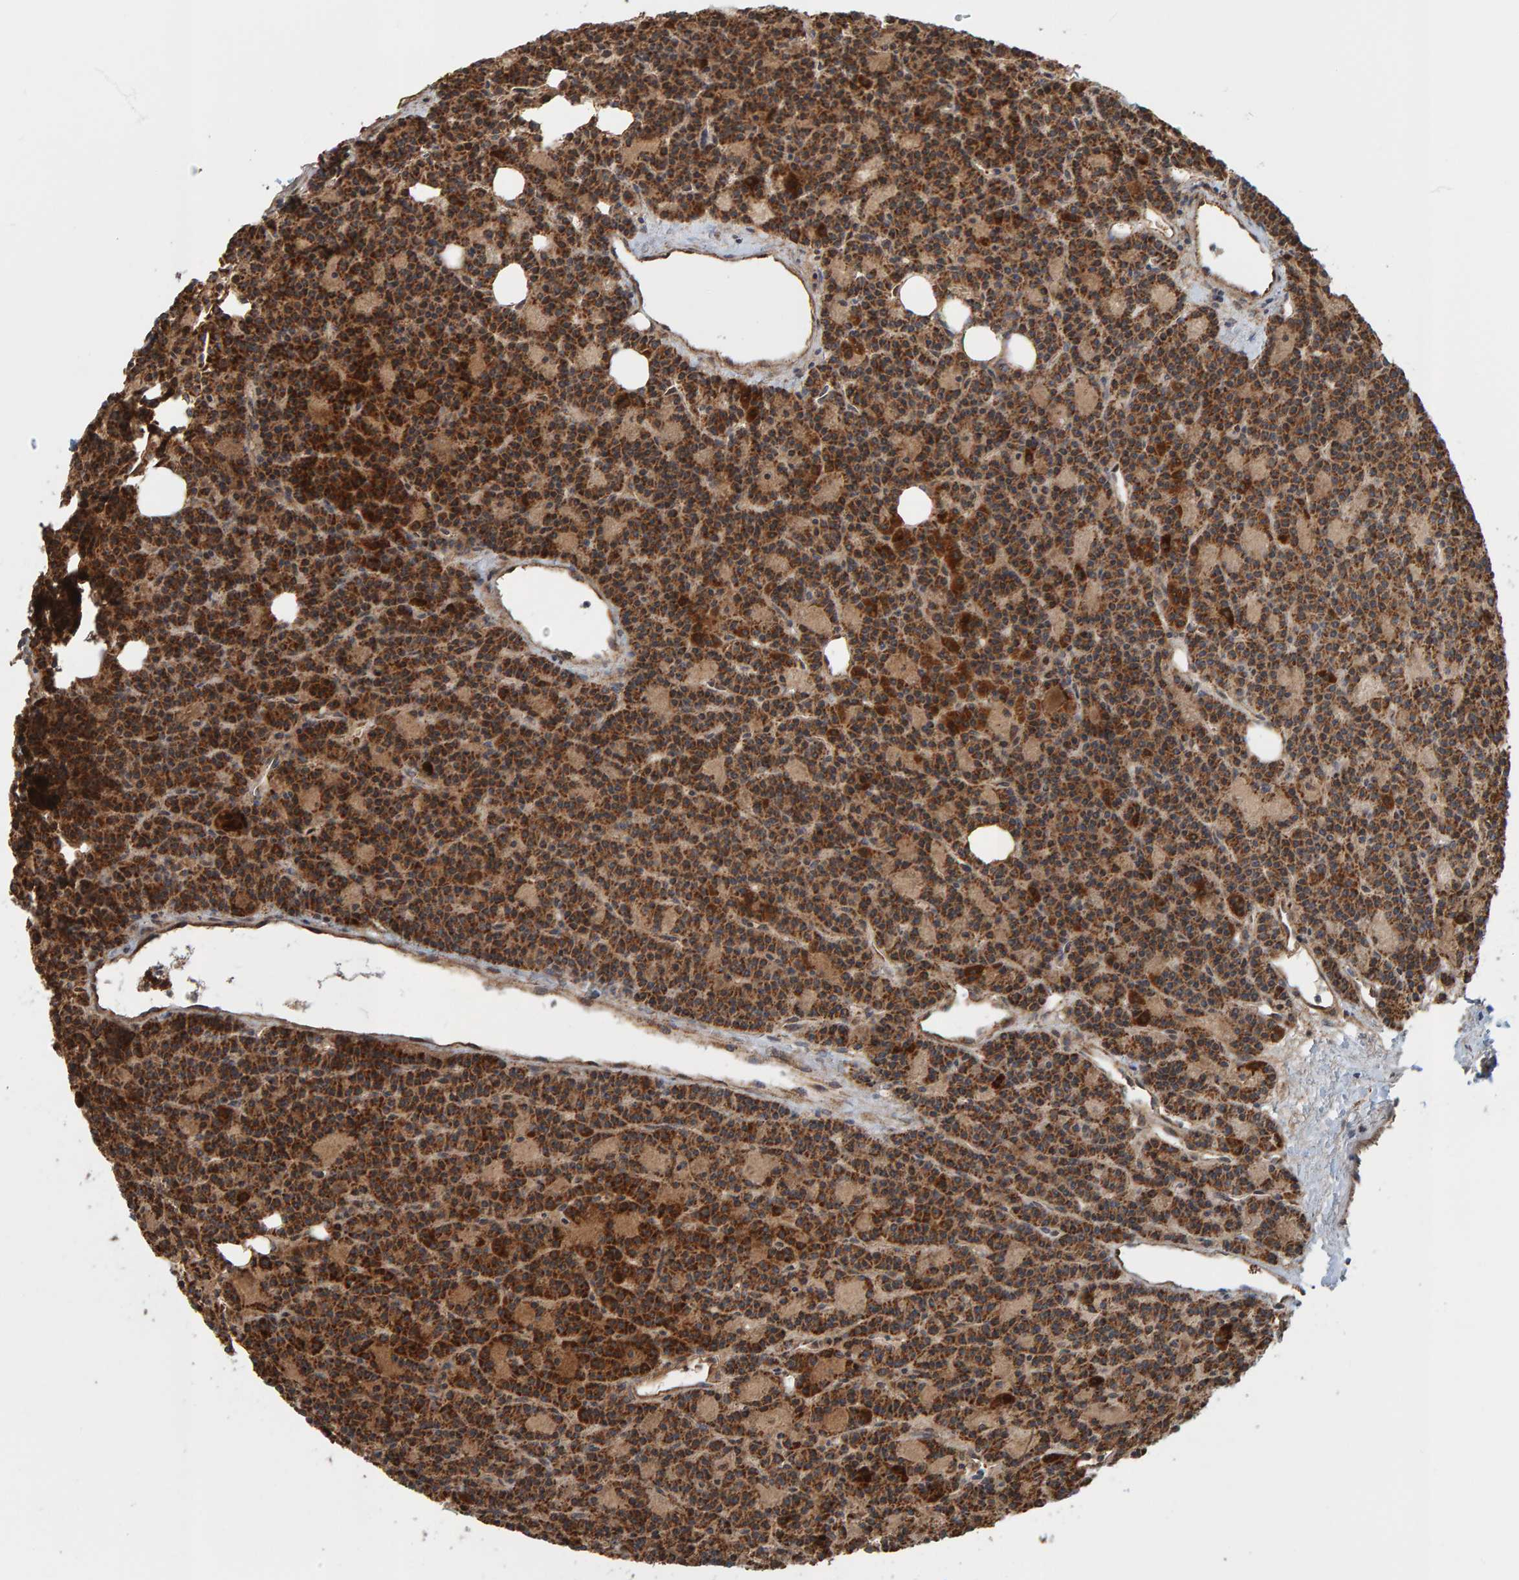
{"staining": {"intensity": "strong", "quantity": ">75%", "location": "cytoplasmic/membranous"}, "tissue": "parathyroid gland", "cell_type": "Glandular cells", "image_type": "normal", "snomed": [{"axis": "morphology", "description": "Normal tissue, NOS"}, {"axis": "morphology", "description": "Adenoma, NOS"}, {"axis": "topography", "description": "Parathyroid gland"}], "caption": "Immunohistochemistry (IHC) staining of normal parathyroid gland, which displays high levels of strong cytoplasmic/membranous staining in approximately >75% of glandular cells indicating strong cytoplasmic/membranous protein expression. The staining was performed using DAB (brown) for protein detection and nuclei were counterstained in hematoxylin (blue).", "gene": "MRPL45", "patient": {"sex": "female", "age": 57}}